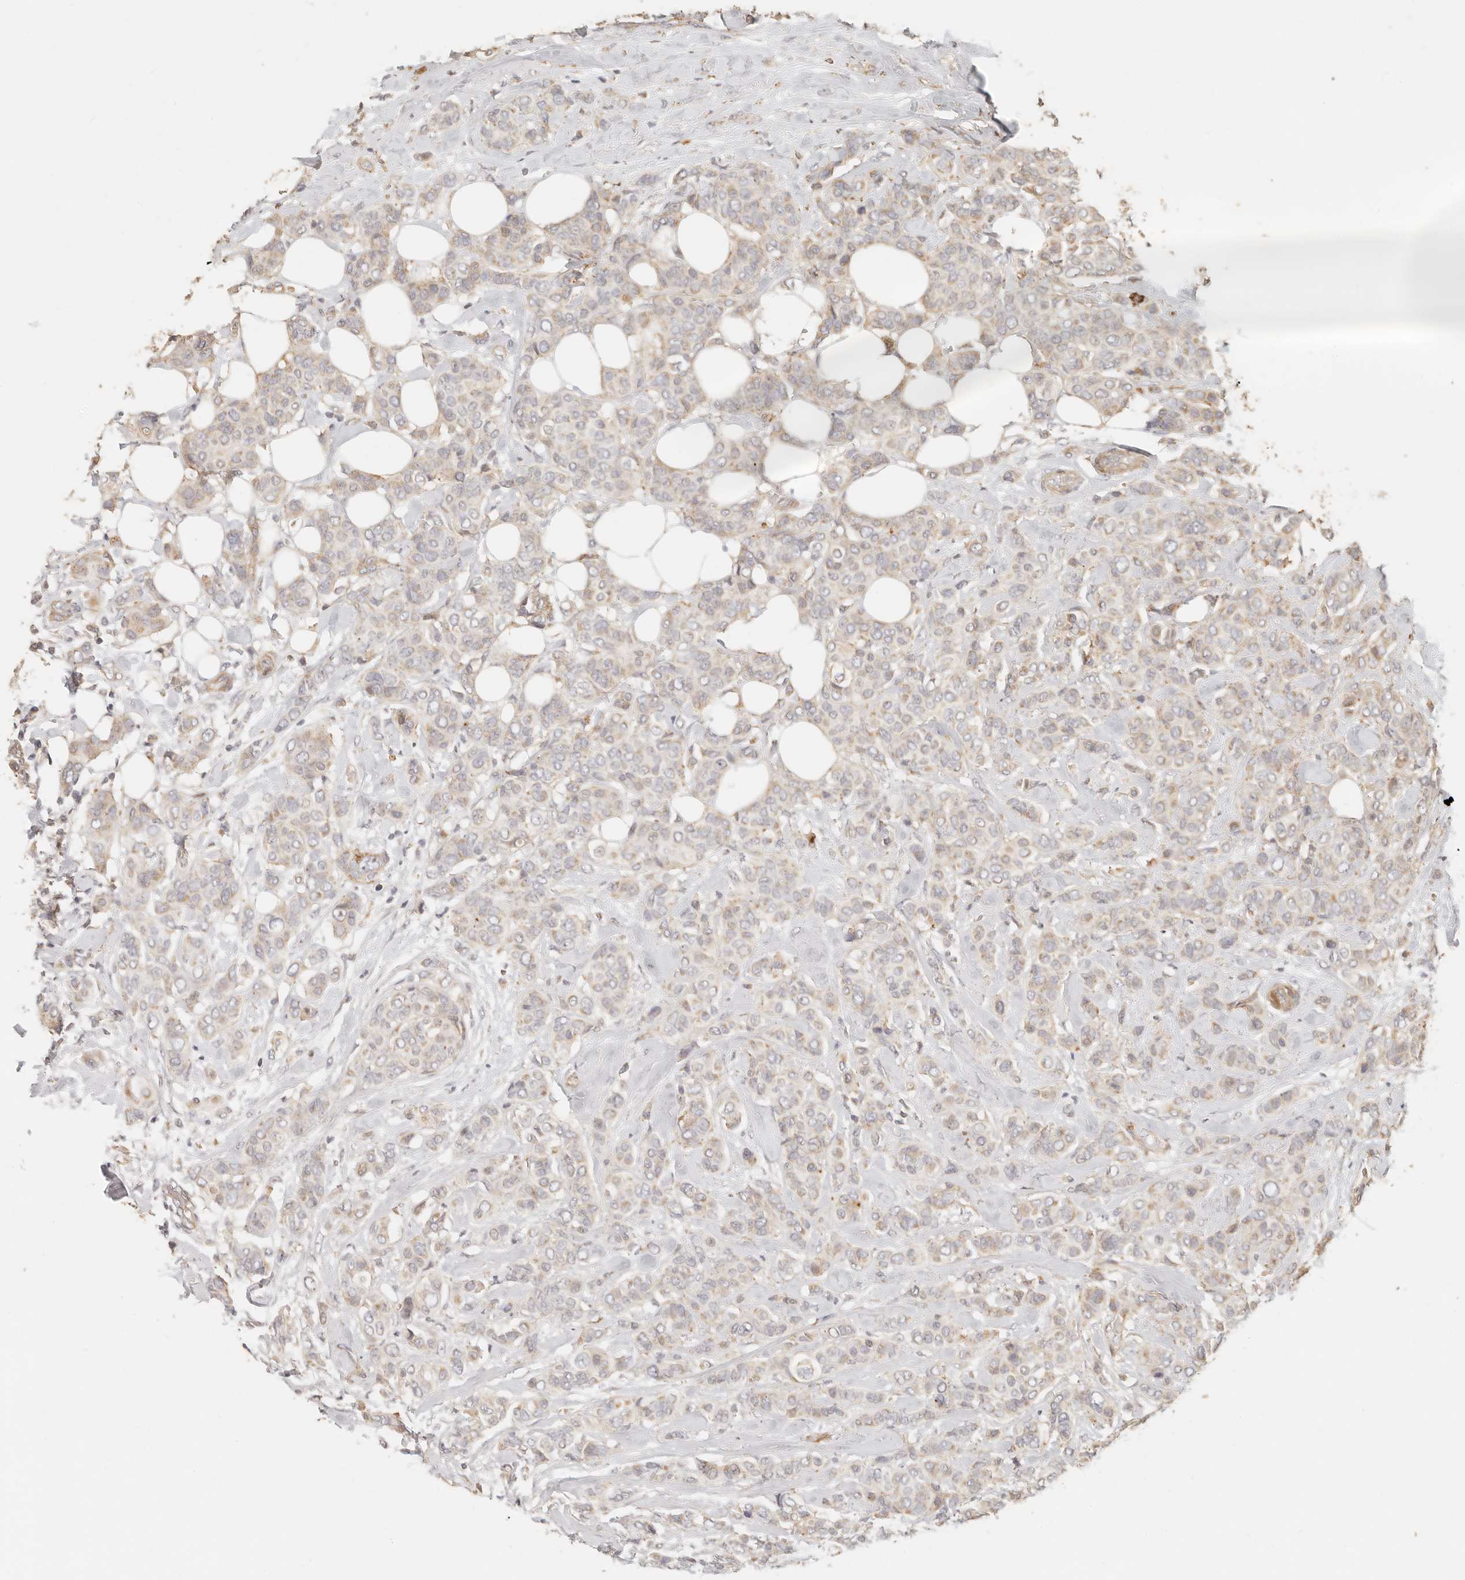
{"staining": {"intensity": "weak", "quantity": "25%-75%", "location": "cytoplasmic/membranous"}, "tissue": "breast cancer", "cell_type": "Tumor cells", "image_type": "cancer", "snomed": [{"axis": "morphology", "description": "Lobular carcinoma"}, {"axis": "topography", "description": "Breast"}], "caption": "A high-resolution micrograph shows immunohistochemistry staining of breast cancer, which shows weak cytoplasmic/membranous expression in approximately 25%-75% of tumor cells. The protein of interest is stained brown, and the nuclei are stained in blue (DAB (3,3'-diaminobenzidine) IHC with brightfield microscopy, high magnification).", "gene": "PTPN22", "patient": {"sex": "female", "age": 51}}